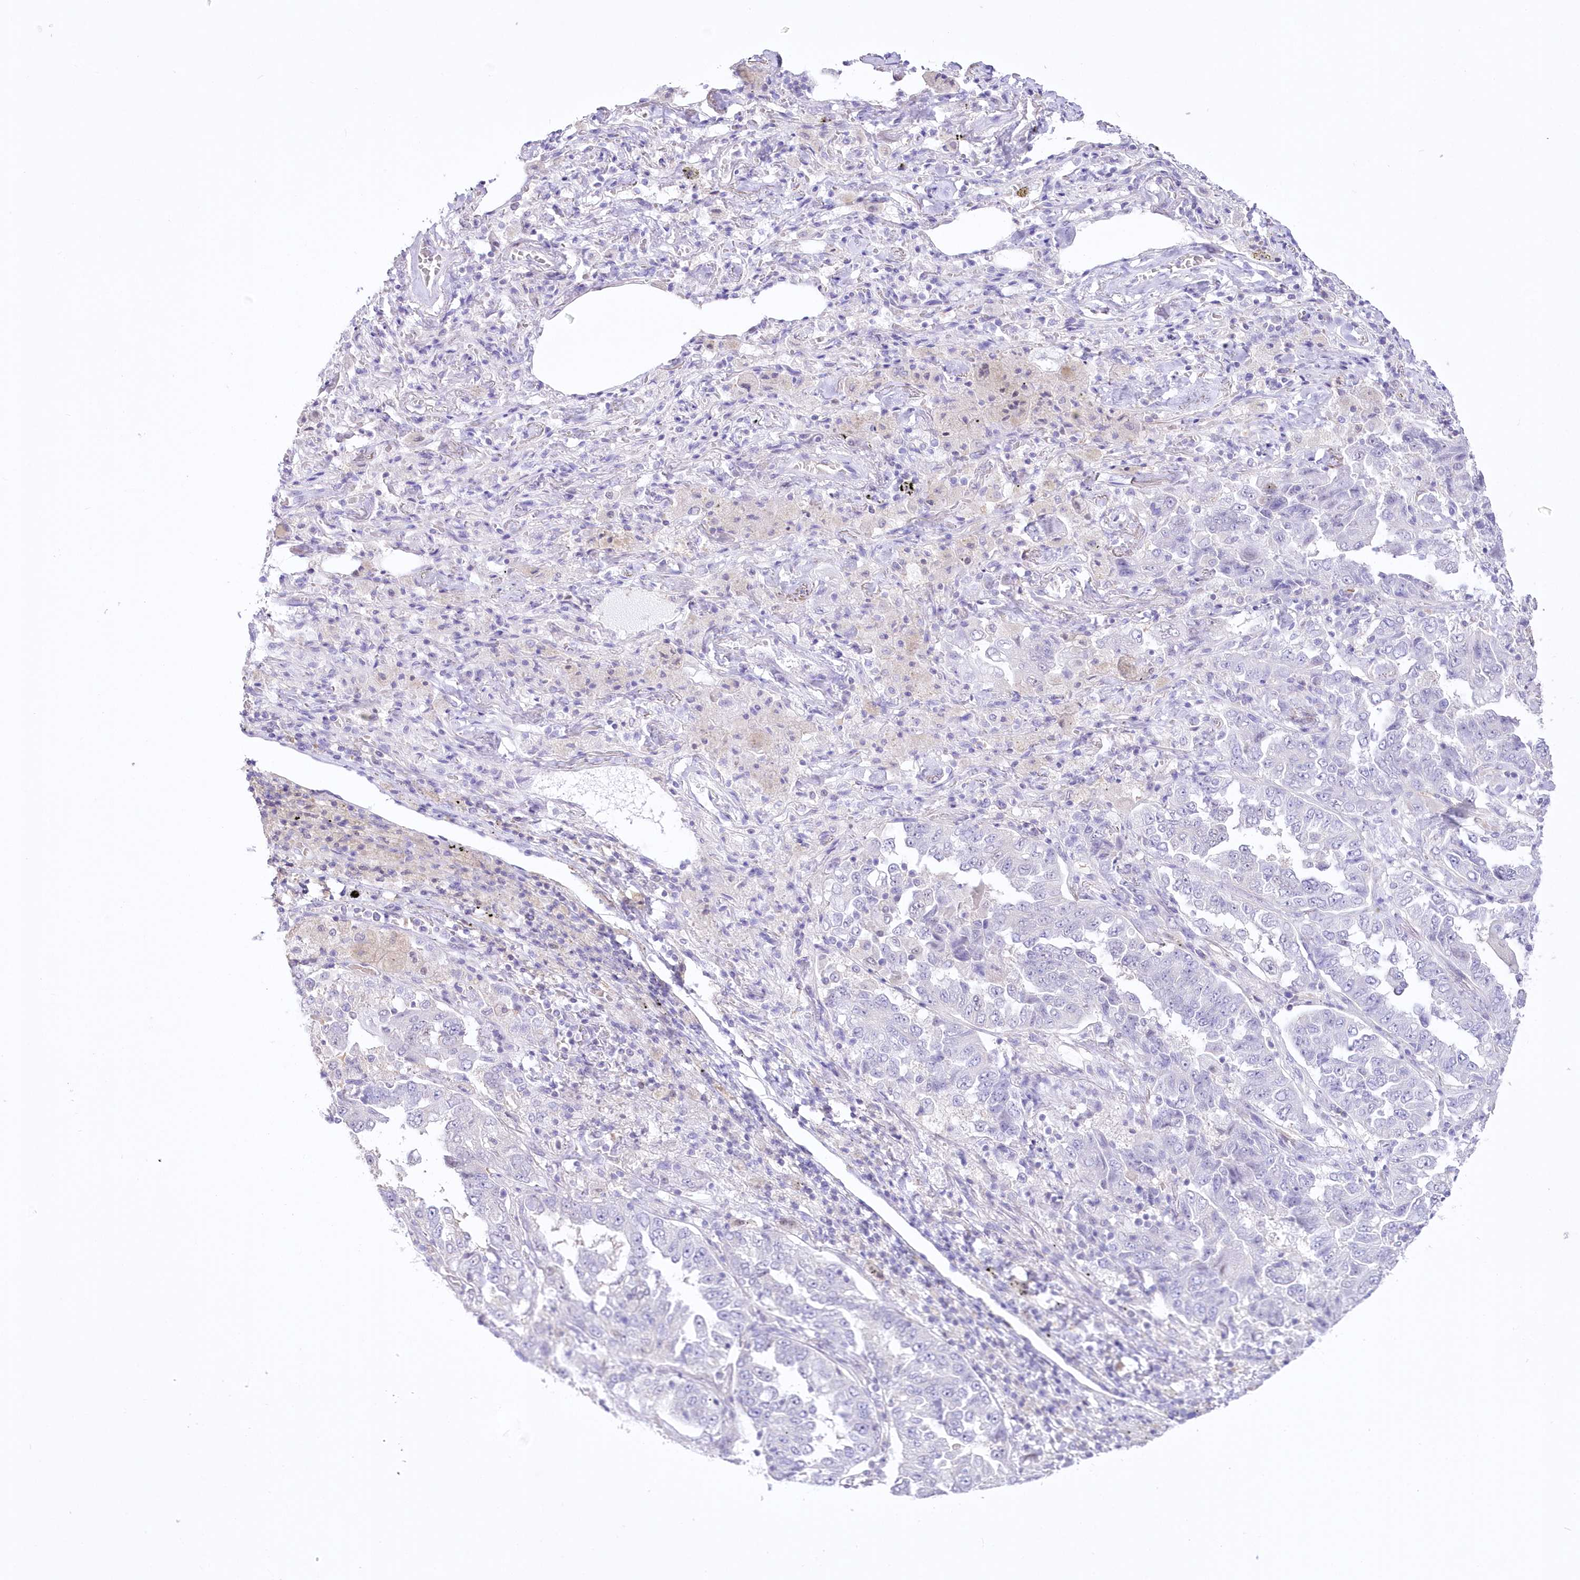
{"staining": {"intensity": "negative", "quantity": "none", "location": "none"}, "tissue": "lung cancer", "cell_type": "Tumor cells", "image_type": "cancer", "snomed": [{"axis": "morphology", "description": "Adenocarcinoma, NOS"}, {"axis": "topography", "description": "Lung"}], "caption": "Immunohistochemistry (IHC) histopathology image of adenocarcinoma (lung) stained for a protein (brown), which exhibits no expression in tumor cells. The staining was performed using DAB (3,3'-diaminobenzidine) to visualize the protein expression in brown, while the nuclei were stained in blue with hematoxylin (Magnification: 20x).", "gene": "UBA6", "patient": {"sex": "female", "age": 51}}